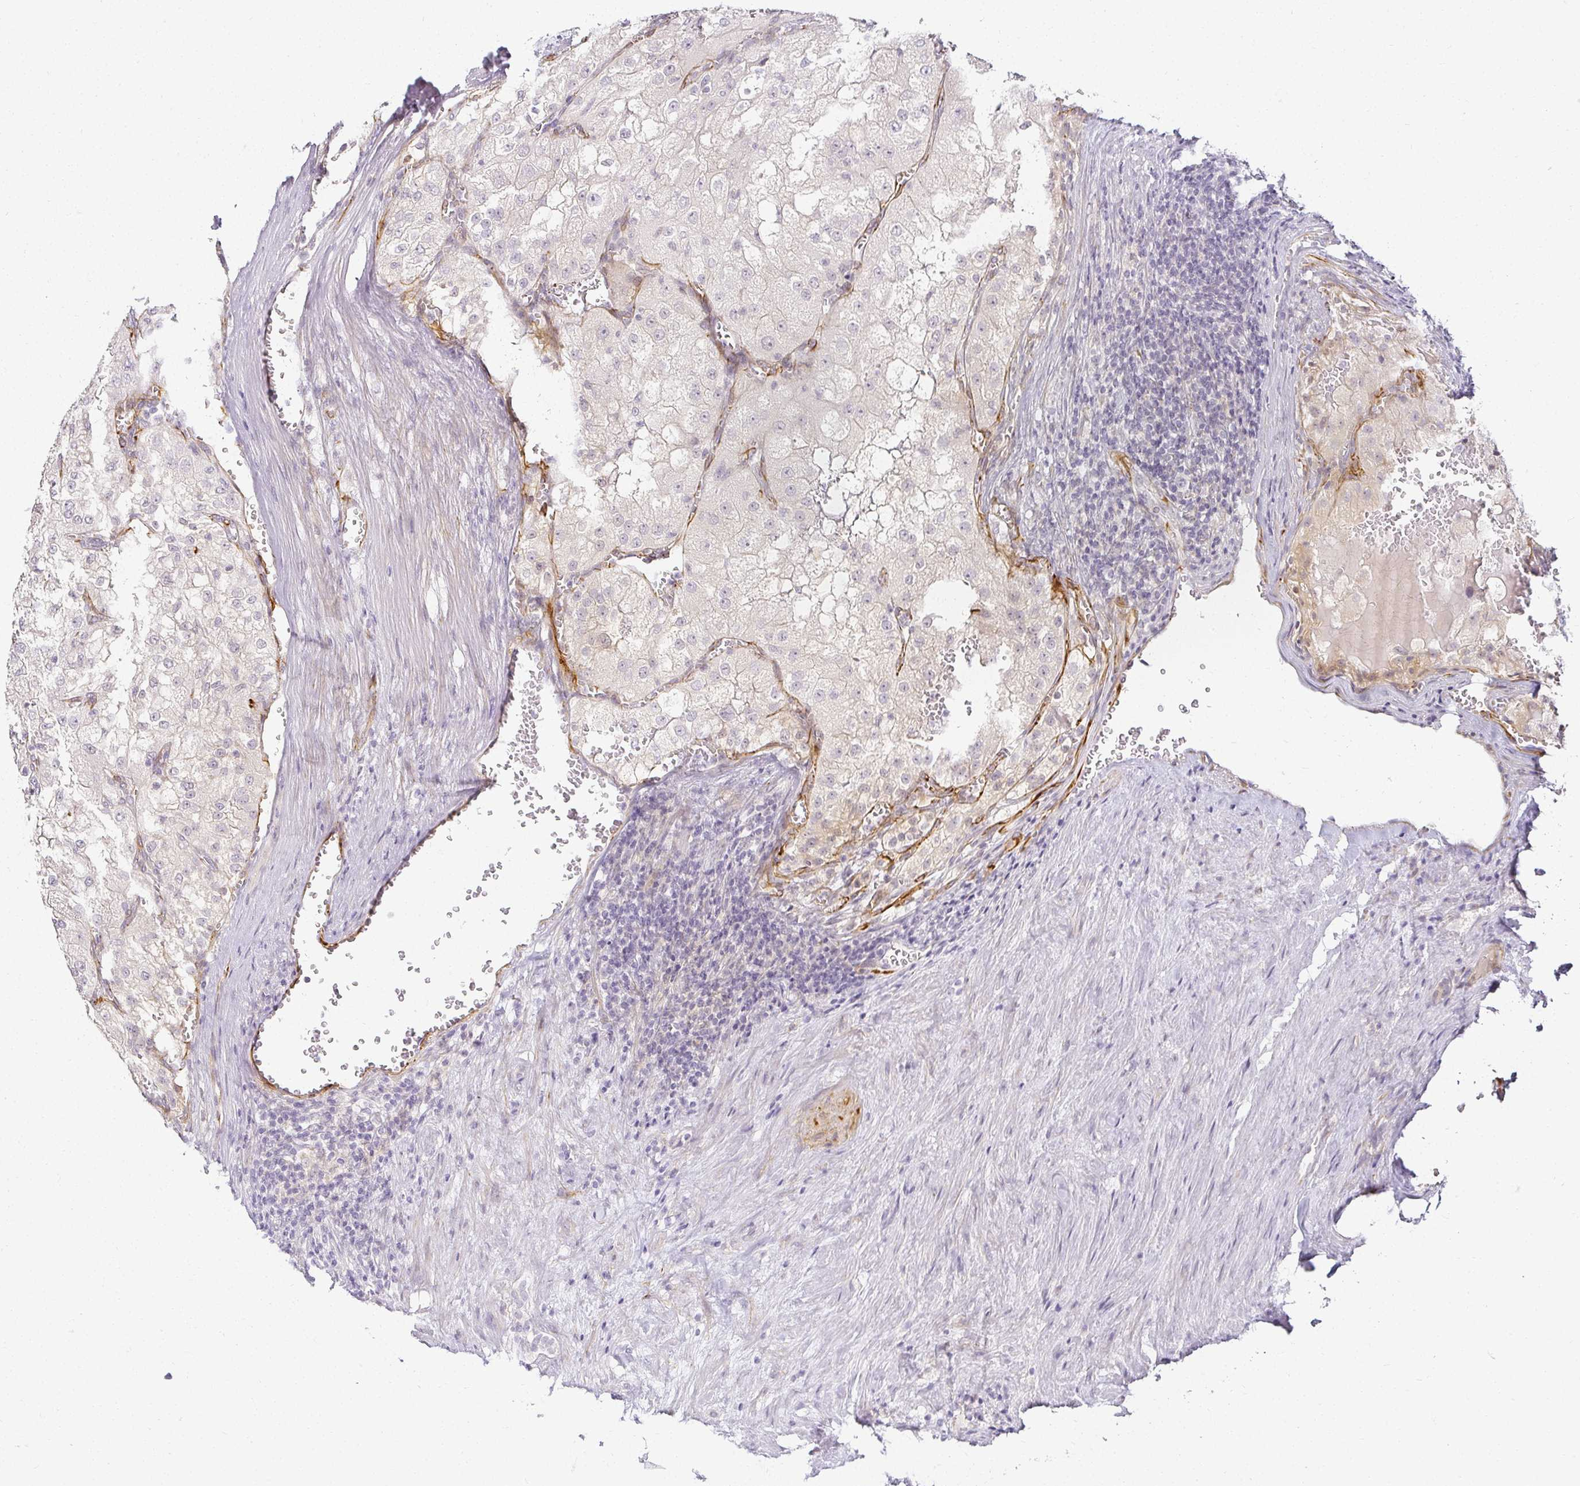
{"staining": {"intensity": "negative", "quantity": "none", "location": "none"}, "tissue": "renal cancer", "cell_type": "Tumor cells", "image_type": "cancer", "snomed": [{"axis": "morphology", "description": "Adenocarcinoma, NOS"}, {"axis": "topography", "description": "Kidney"}], "caption": "The micrograph reveals no staining of tumor cells in adenocarcinoma (renal).", "gene": "ACAN", "patient": {"sex": "female", "age": 74}}